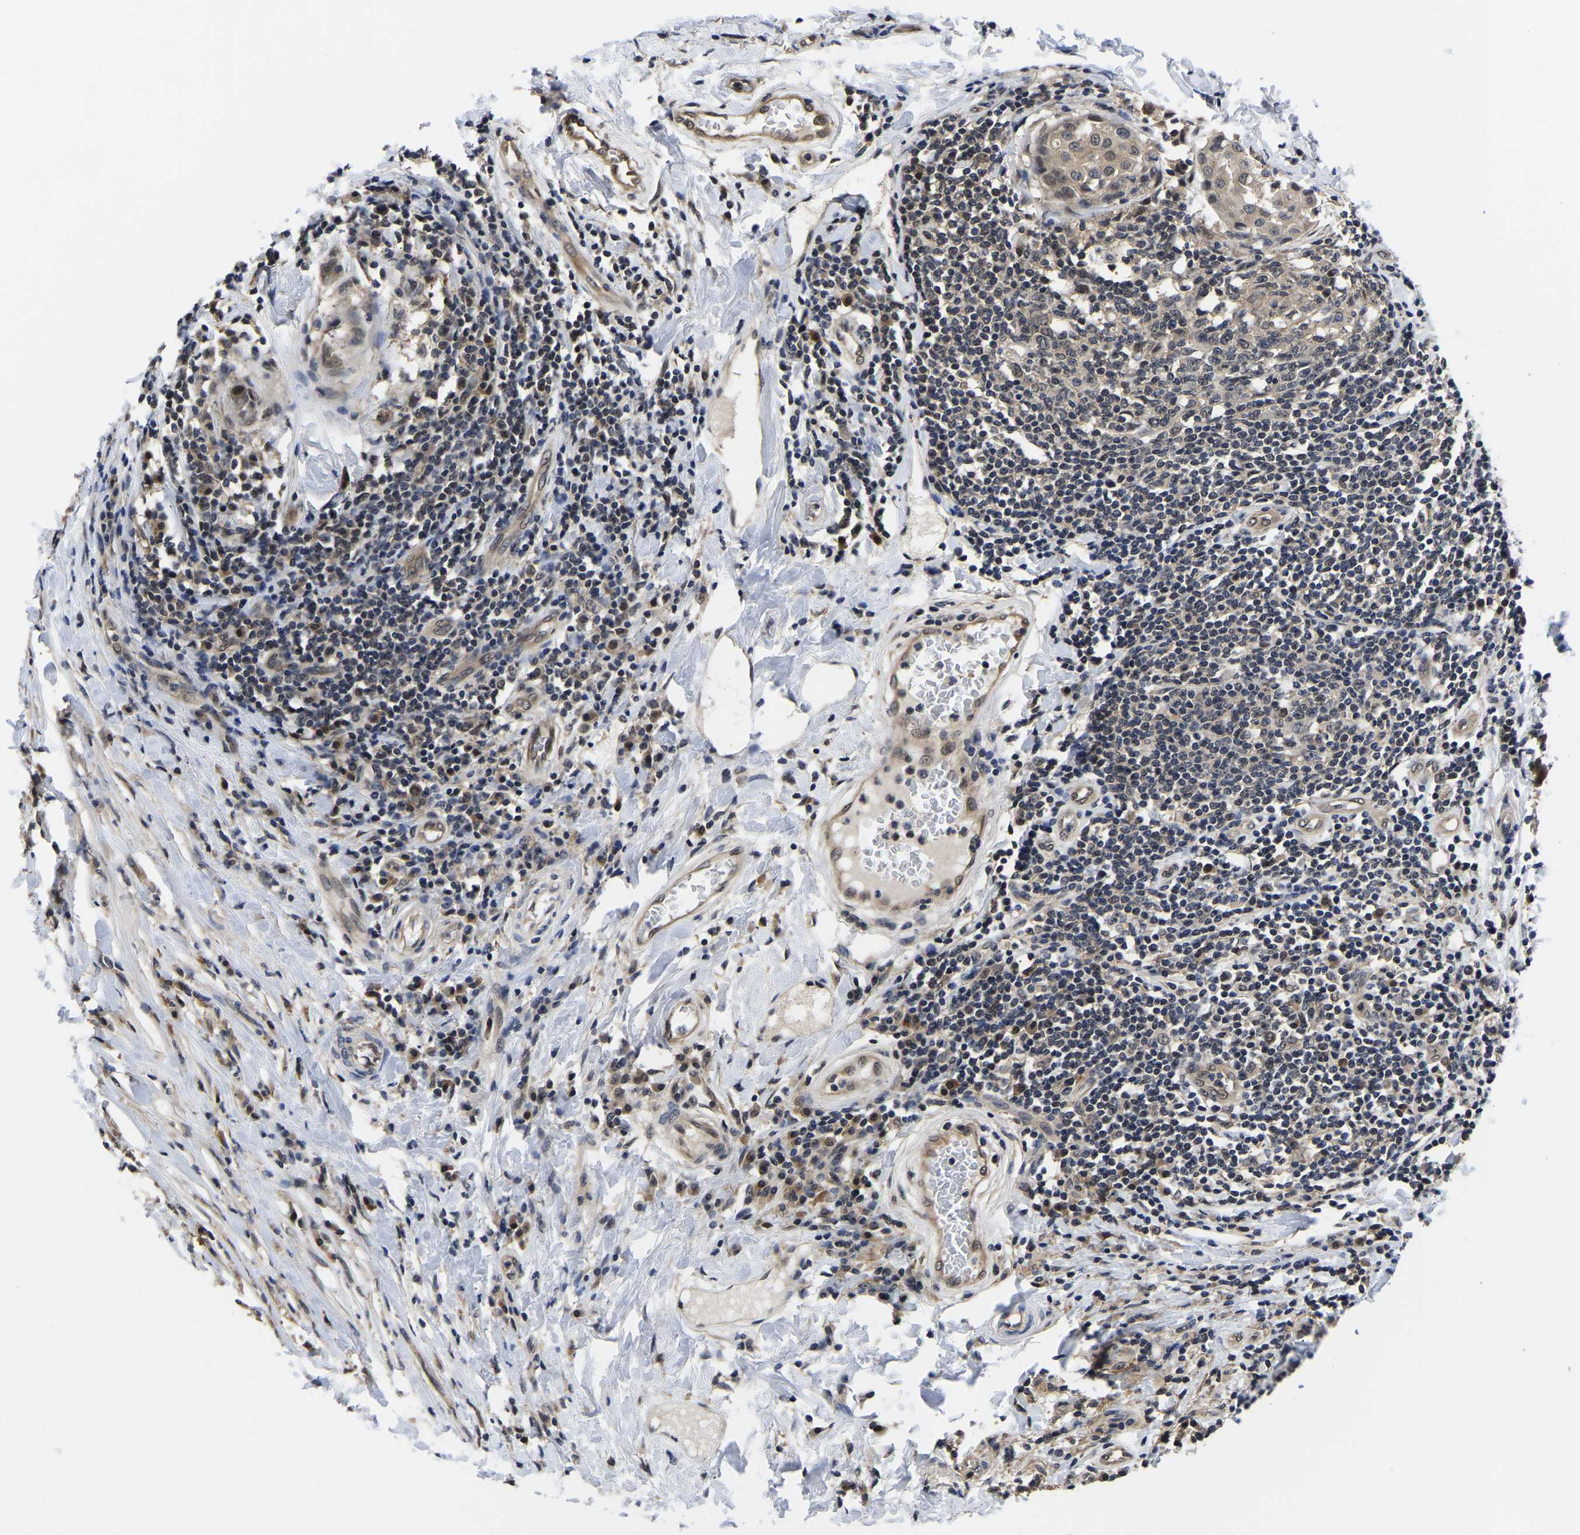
{"staining": {"intensity": "weak", "quantity": ">75%", "location": "cytoplasmic/membranous,nuclear"}, "tissue": "breast cancer", "cell_type": "Tumor cells", "image_type": "cancer", "snomed": [{"axis": "morphology", "description": "Duct carcinoma"}, {"axis": "topography", "description": "Breast"}], "caption": "A high-resolution micrograph shows IHC staining of breast cancer (invasive ductal carcinoma), which displays weak cytoplasmic/membranous and nuclear expression in about >75% of tumor cells. Ihc stains the protein of interest in brown and the nuclei are stained blue.", "gene": "MCOLN2", "patient": {"sex": "female", "age": 27}}